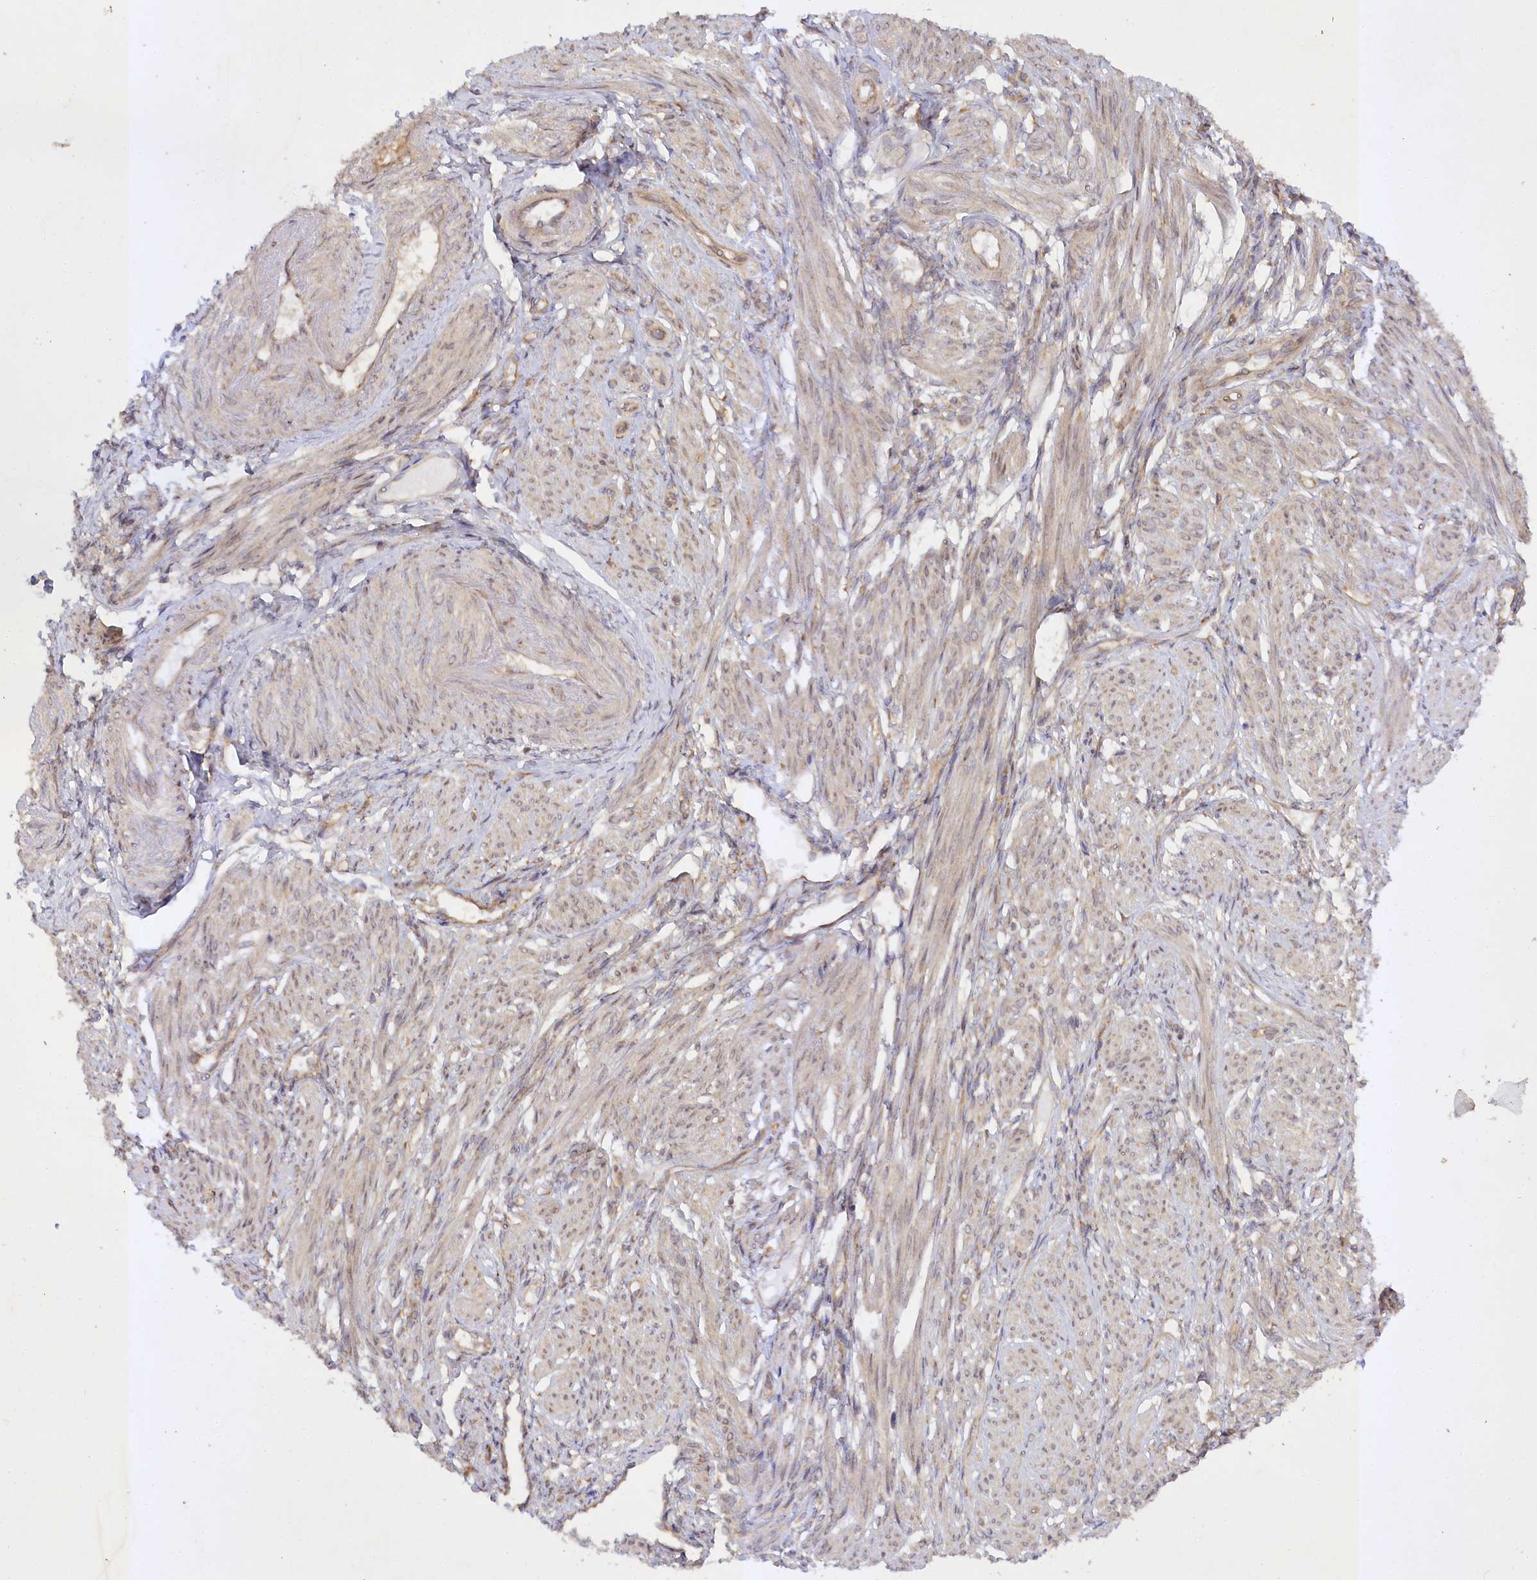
{"staining": {"intensity": "weak", "quantity": "25%-75%", "location": "cytoplasmic/membranous"}, "tissue": "smooth muscle", "cell_type": "Smooth muscle cells", "image_type": "normal", "snomed": [{"axis": "morphology", "description": "Normal tissue, NOS"}, {"axis": "topography", "description": "Smooth muscle"}], "caption": "Smooth muscle cells display low levels of weak cytoplasmic/membranous staining in about 25%-75% of cells in normal human smooth muscle.", "gene": "TRAF3IP1", "patient": {"sex": "female", "age": 39}}